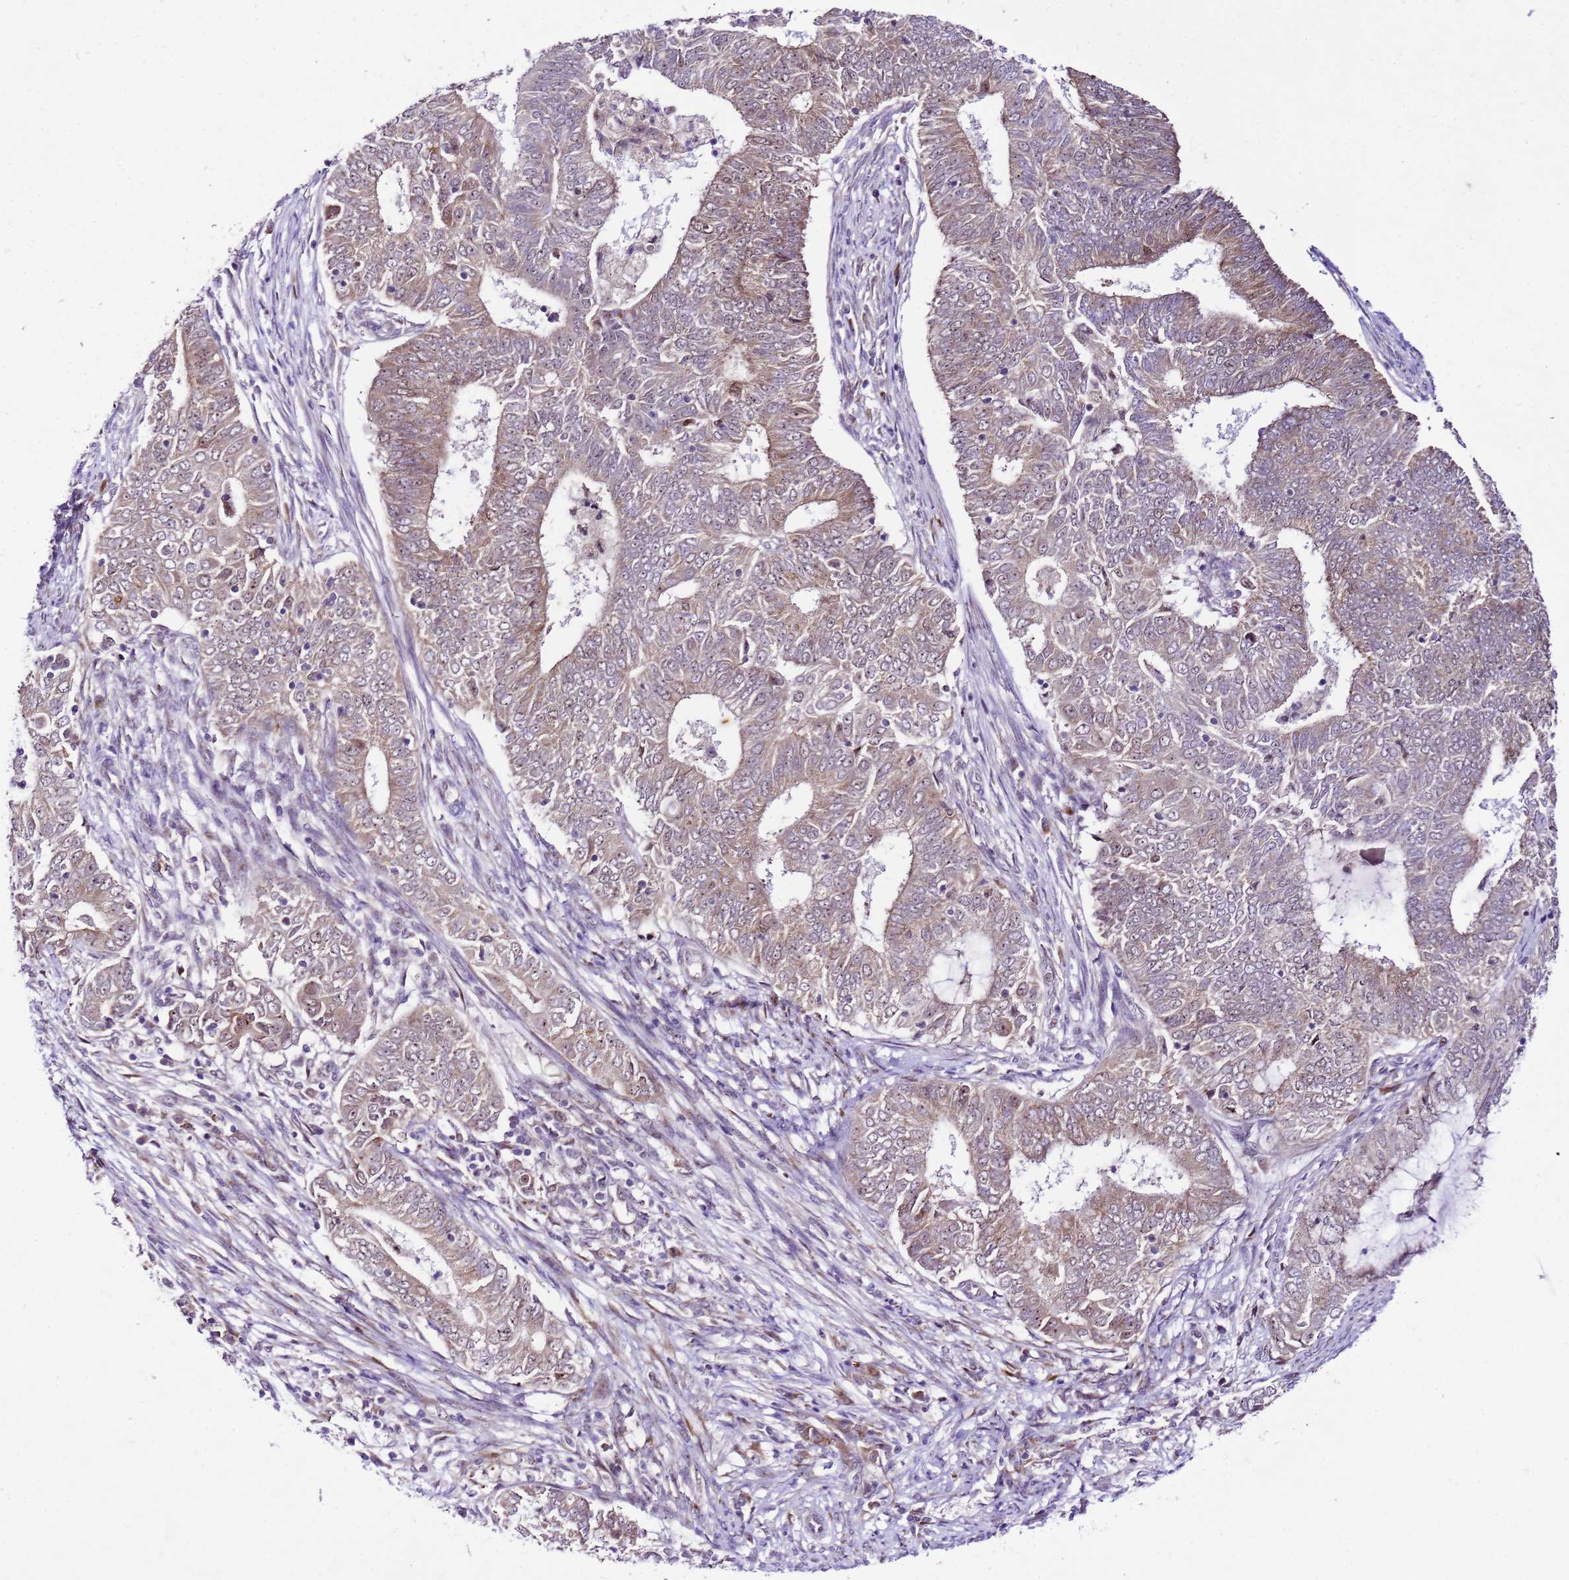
{"staining": {"intensity": "weak", "quantity": ">75%", "location": "cytoplasmic/membranous,nuclear"}, "tissue": "endometrial cancer", "cell_type": "Tumor cells", "image_type": "cancer", "snomed": [{"axis": "morphology", "description": "Adenocarcinoma, NOS"}, {"axis": "topography", "description": "Endometrium"}], "caption": "Immunohistochemistry (IHC) of endometrial cancer (adenocarcinoma) reveals low levels of weak cytoplasmic/membranous and nuclear positivity in approximately >75% of tumor cells.", "gene": "SLX4IP", "patient": {"sex": "female", "age": 62}}